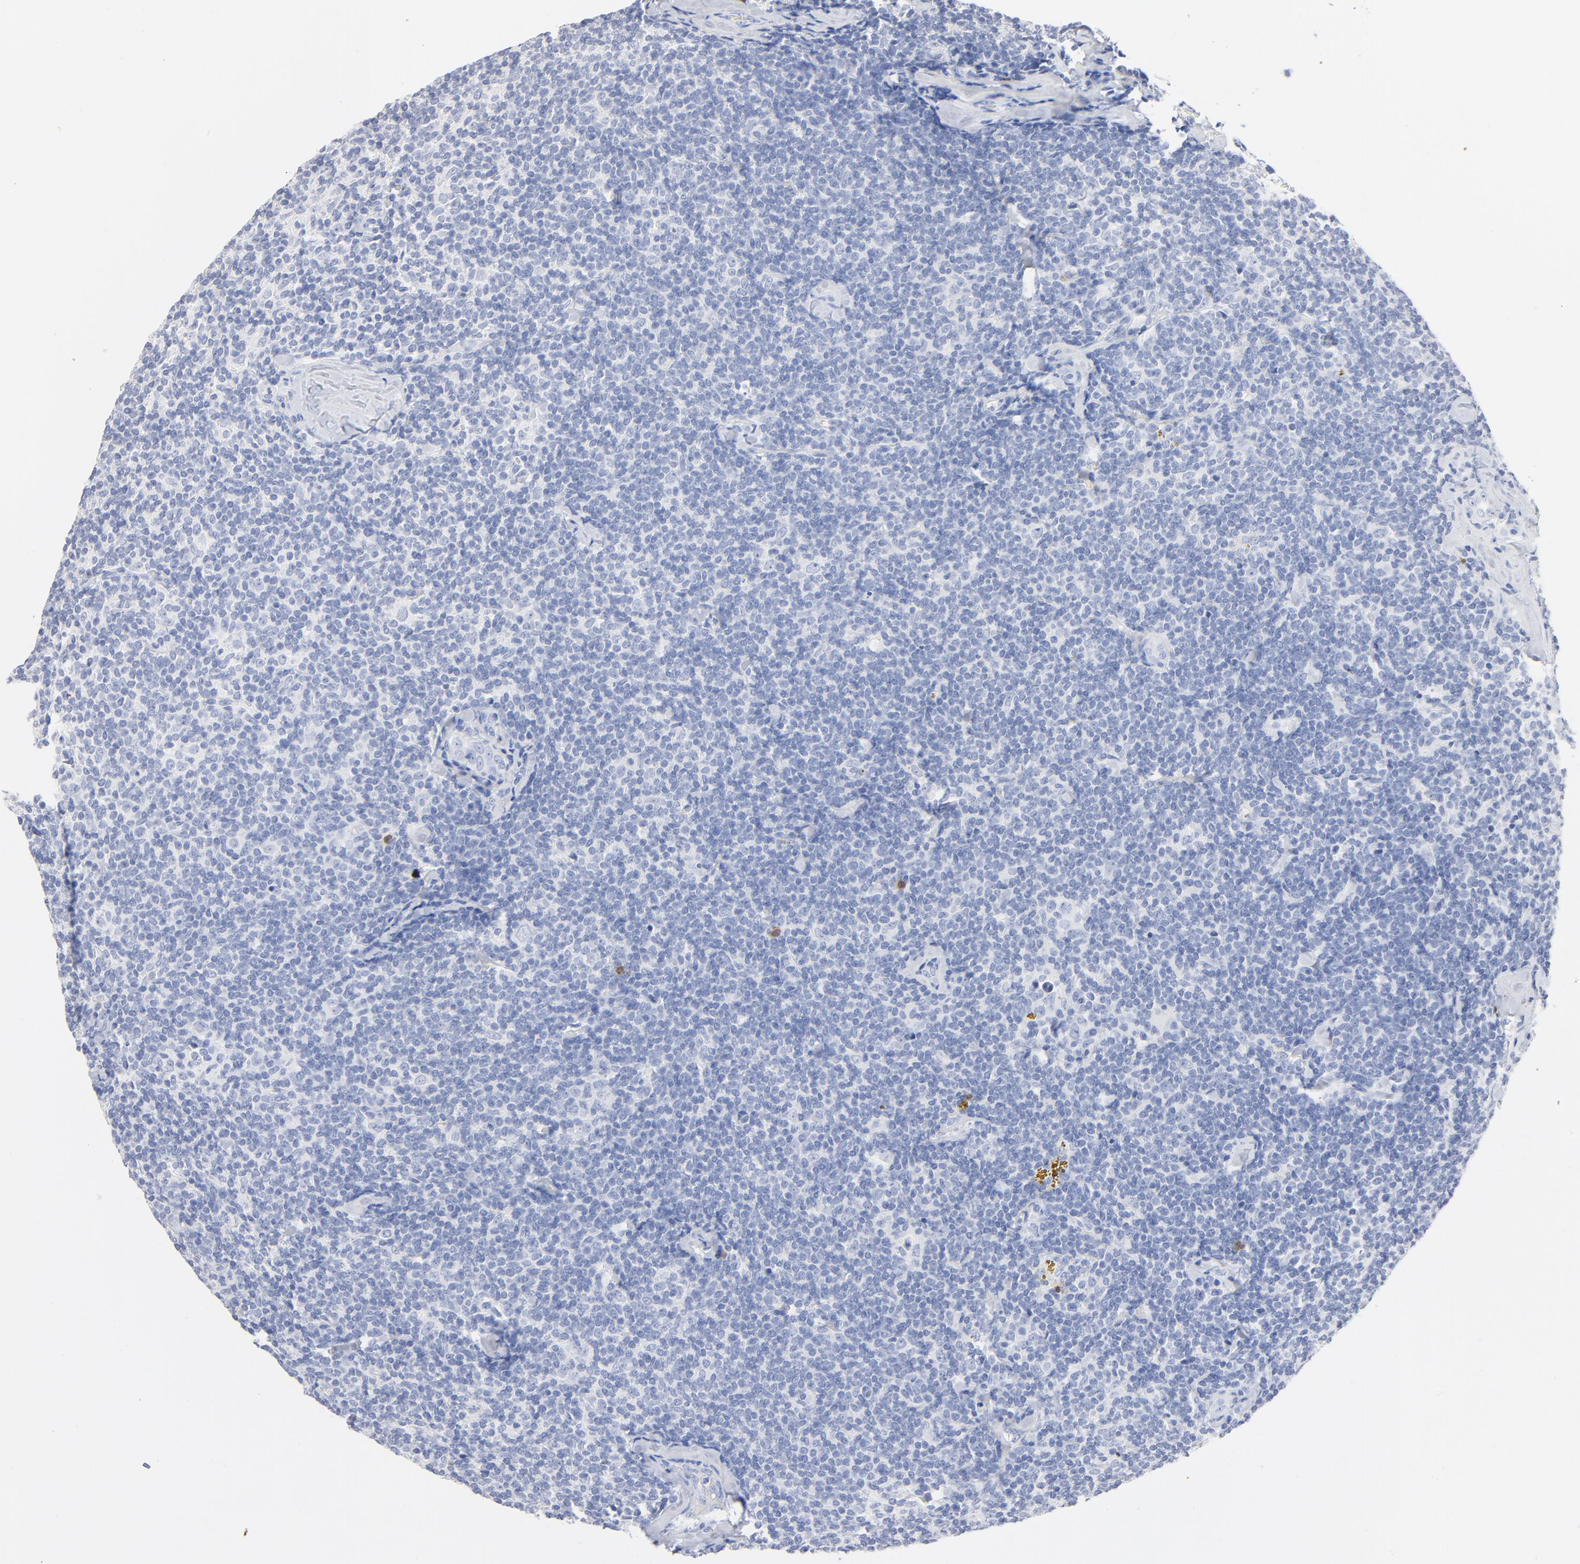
{"staining": {"intensity": "negative", "quantity": "none", "location": "none"}, "tissue": "lymphoma", "cell_type": "Tumor cells", "image_type": "cancer", "snomed": [{"axis": "morphology", "description": "Malignant lymphoma, non-Hodgkin's type, Low grade"}, {"axis": "topography", "description": "Lymph node"}], "caption": "Malignant lymphoma, non-Hodgkin's type (low-grade) stained for a protein using IHC exhibits no positivity tumor cells.", "gene": "AGTR1", "patient": {"sex": "female", "age": 56}}